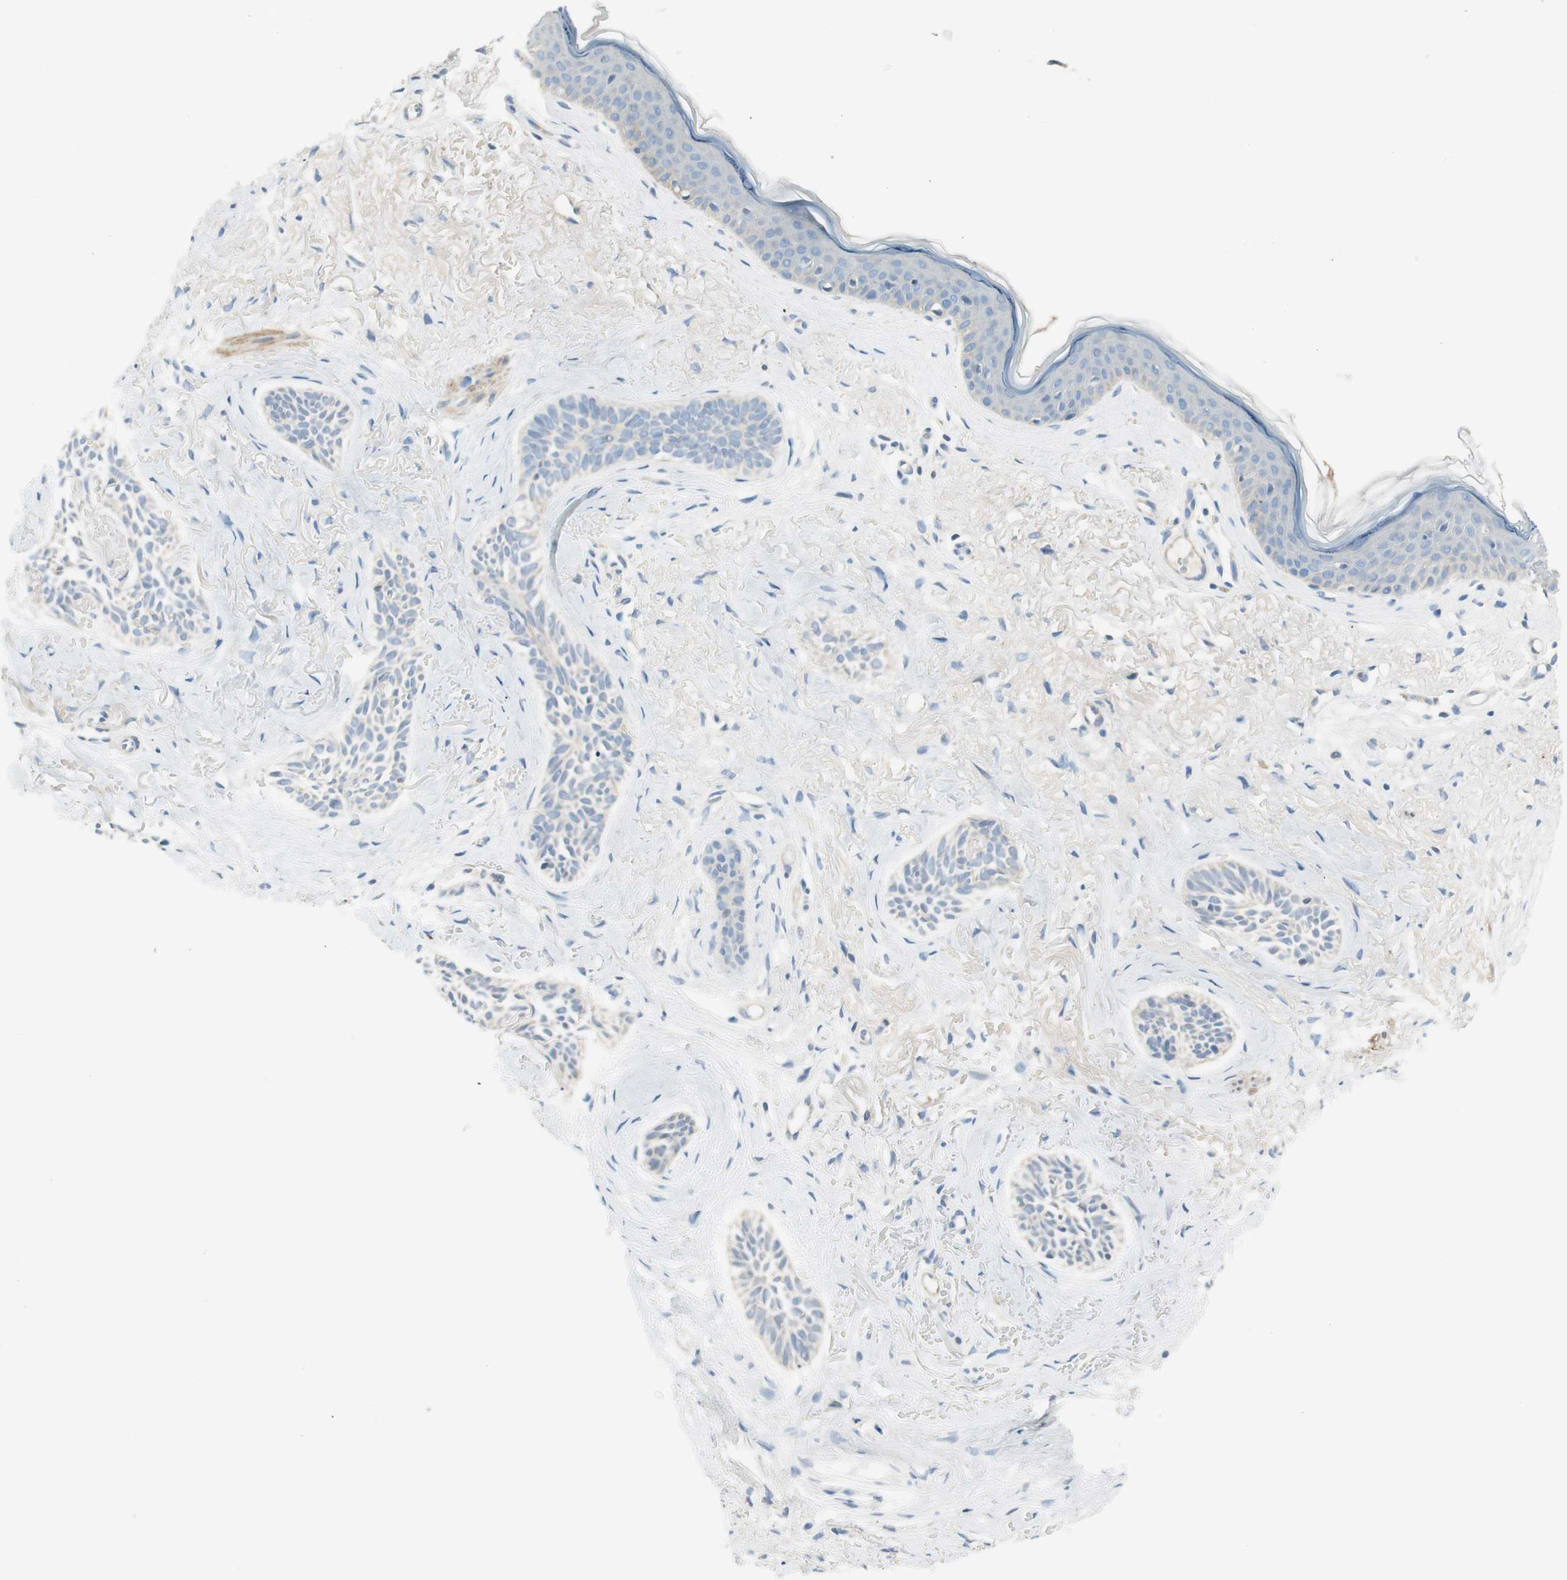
{"staining": {"intensity": "negative", "quantity": "none", "location": "none"}, "tissue": "skin cancer", "cell_type": "Tumor cells", "image_type": "cancer", "snomed": [{"axis": "morphology", "description": "Normal tissue, NOS"}, {"axis": "morphology", "description": "Basal cell carcinoma"}, {"axis": "topography", "description": "Skin"}], "caption": "DAB immunohistochemical staining of human skin cancer demonstrates no significant positivity in tumor cells.", "gene": "TACR3", "patient": {"sex": "female", "age": 84}}